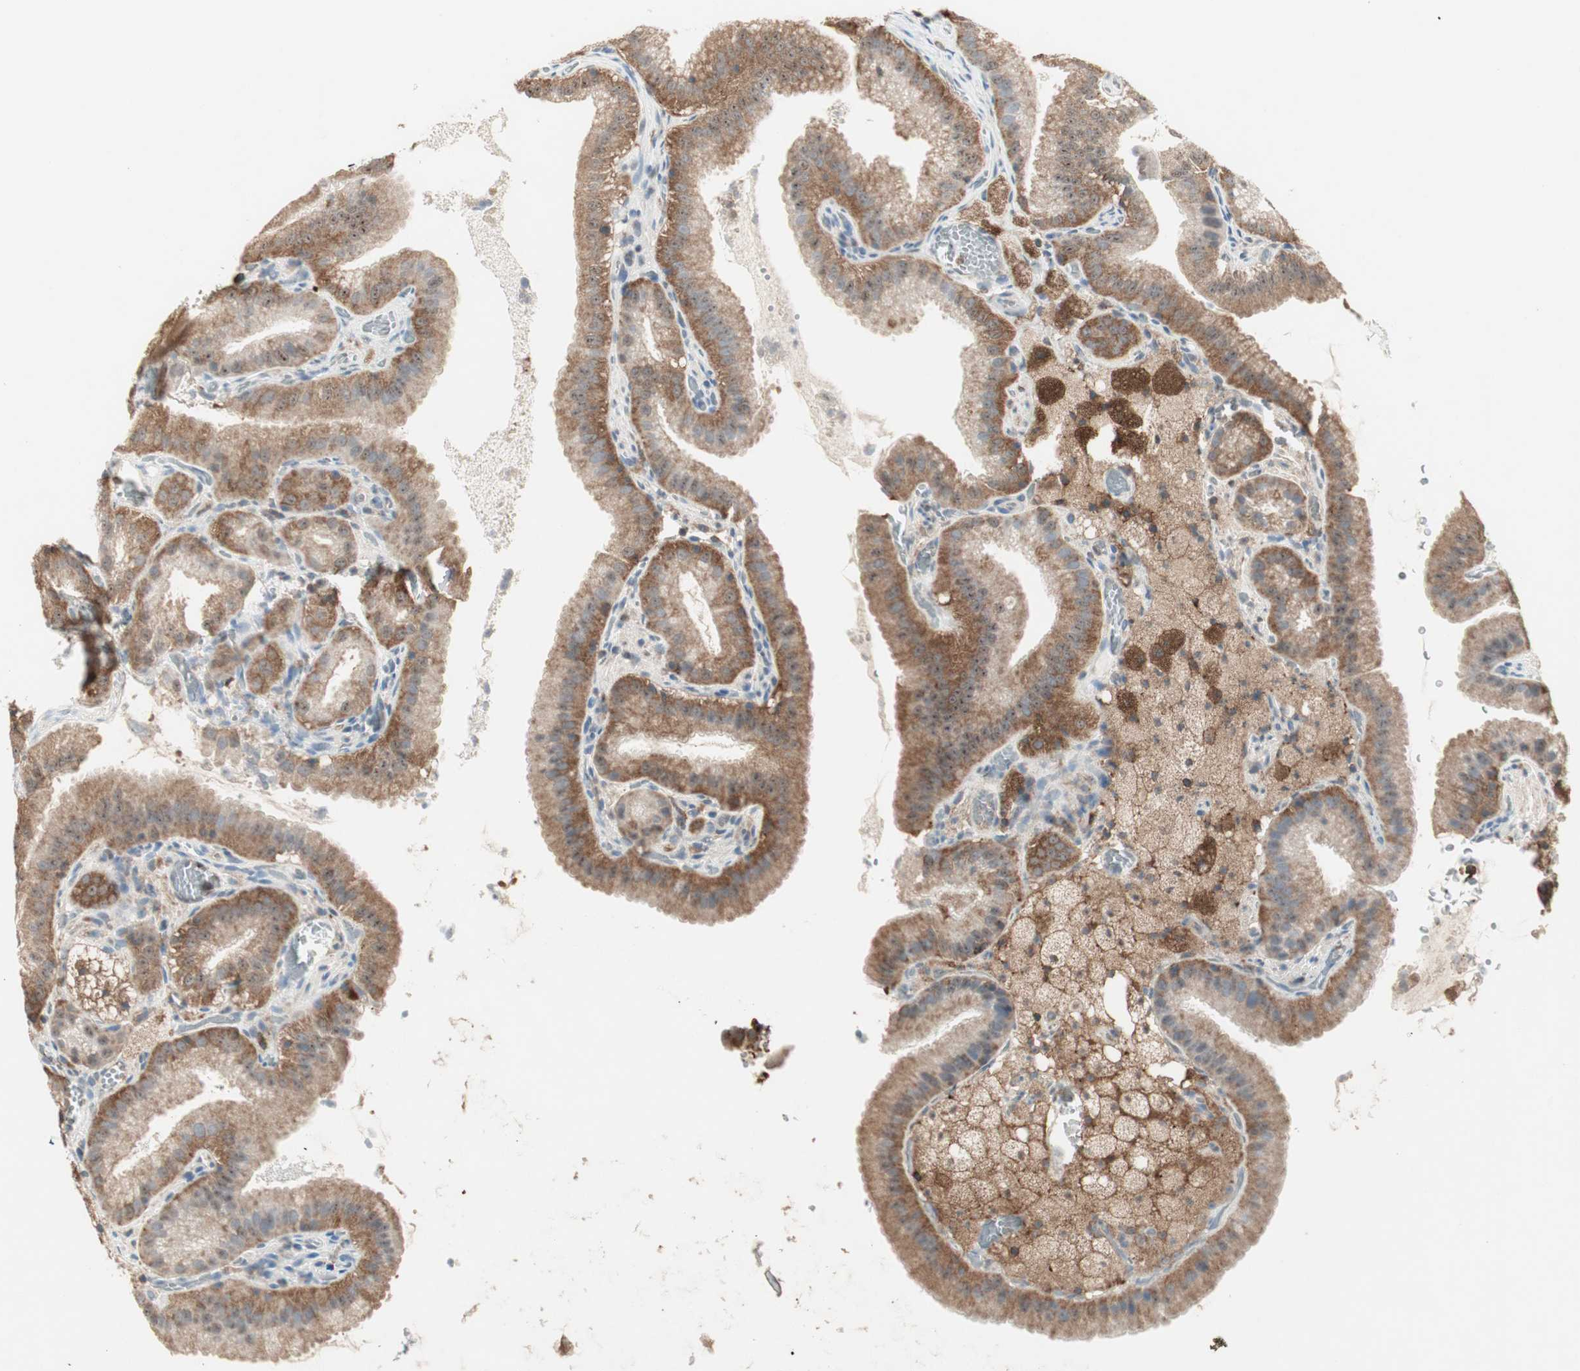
{"staining": {"intensity": "moderate", "quantity": ">75%", "location": "cytoplasmic/membranous,nuclear"}, "tissue": "gallbladder", "cell_type": "Glandular cells", "image_type": "normal", "snomed": [{"axis": "morphology", "description": "Normal tissue, NOS"}, {"axis": "topography", "description": "Gallbladder"}], "caption": "About >75% of glandular cells in benign gallbladder demonstrate moderate cytoplasmic/membranous,nuclear protein staining as visualized by brown immunohistochemical staining.", "gene": "MMP3", "patient": {"sex": "male", "age": 54}}